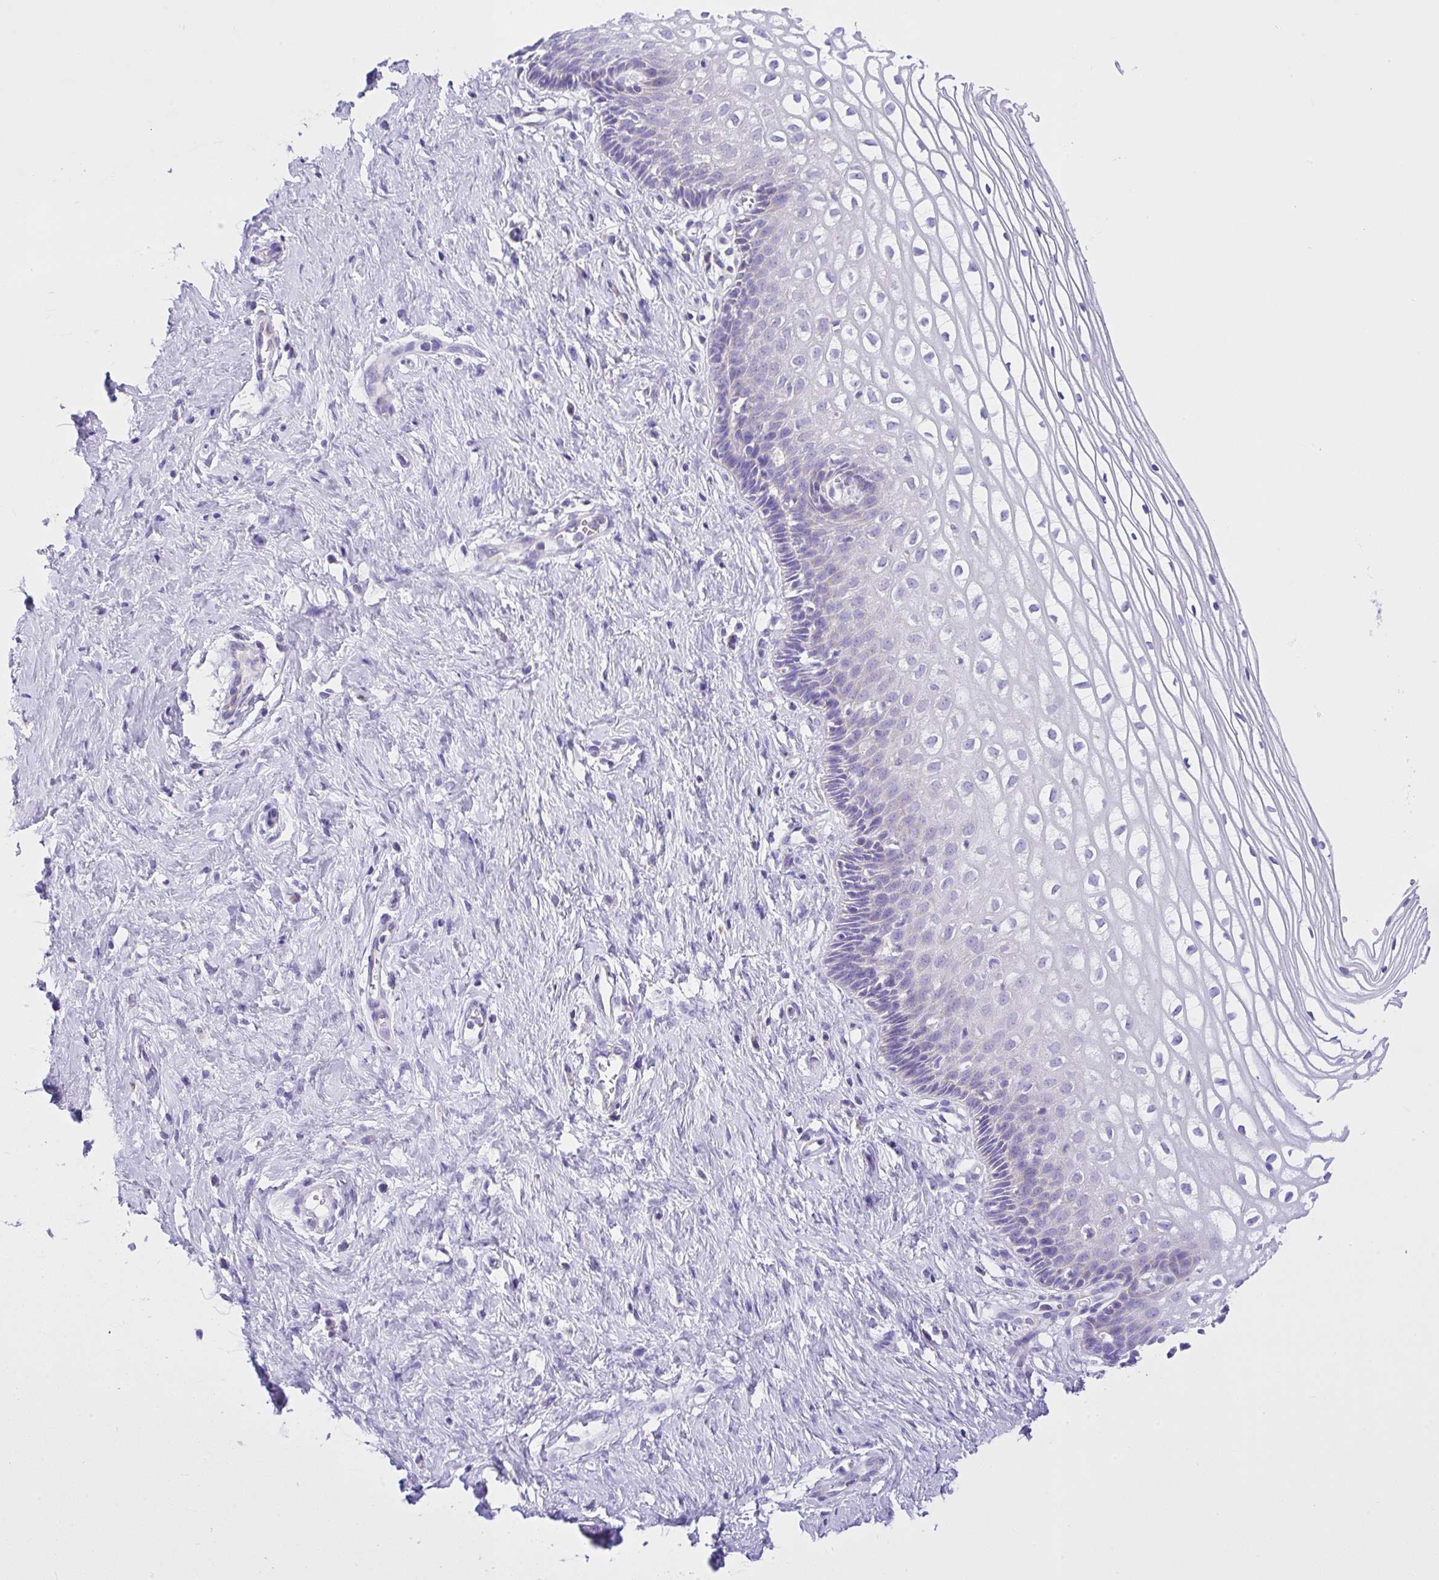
{"staining": {"intensity": "negative", "quantity": "none", "location": "none"}, "tissue": "cervix", "cell_type": "Glandular cells", "image_type": "normal", "snomed": [{"axis": "morphology", "description": "Normal tissue, NOS"}, {"axis": "topography", "description": "Cervix"}], "caption": "The IHC image has no significant expression in glandular cells of cervix. (DAB (3,3'-diaminobenzidine) immunohistochemistry (IHC), high magnification).", "gene": "SLC13A1", "patient": {"sex": "female", "age": 36}}